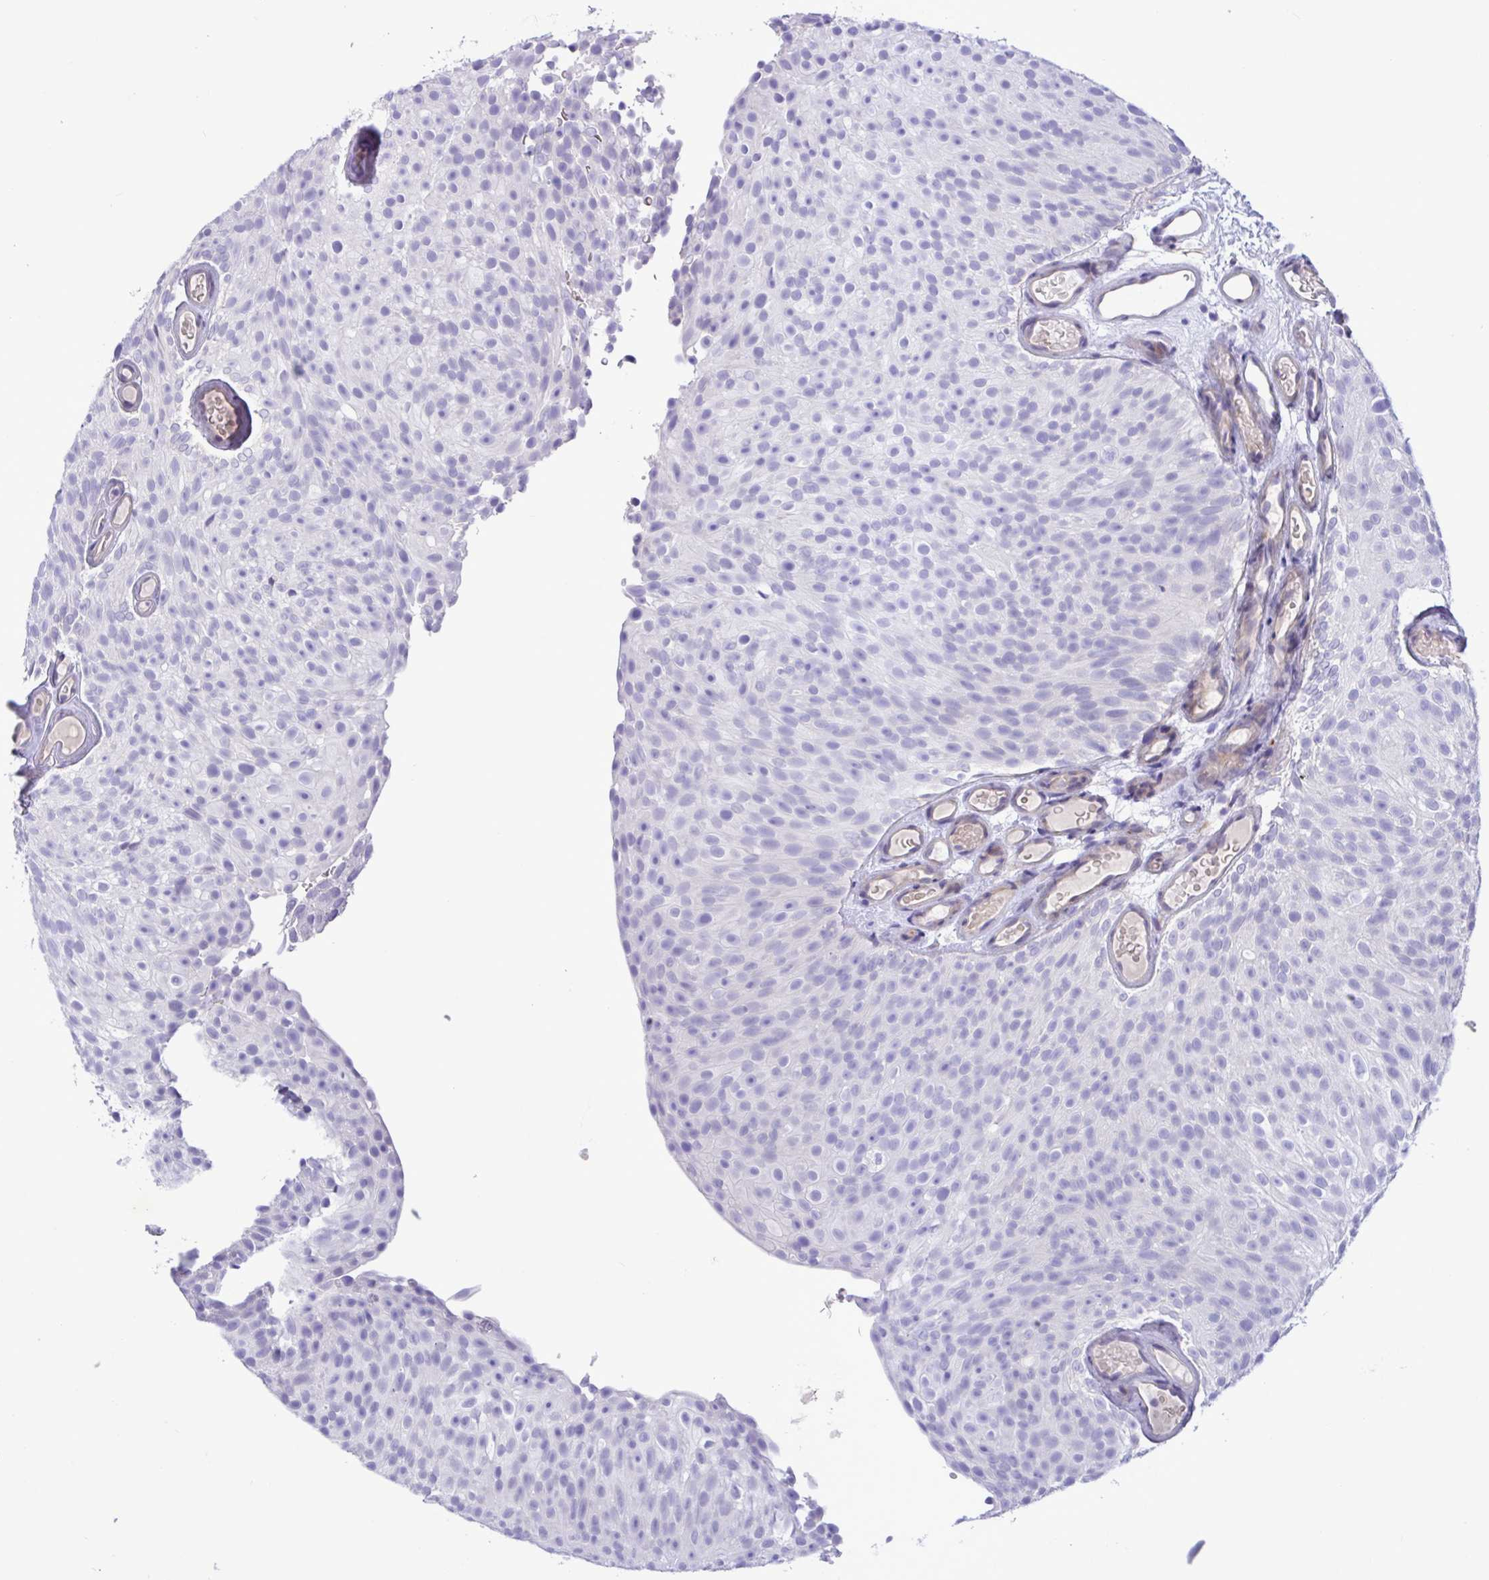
{"staining": {"intensity": "negative", "quantity": "none", "location": "none"}, "tissue": "urothelial cancer", "cell_type": "Tumor cells", "image_type": "cancer", "snomed": [{"axis": "morphology", "description": "Urothelial carcinoma, Low grade"}, {"axis": "topography", "description": "Urinary bladder"}], "caption": "The image reveals no staining of tumor cells in urothelial cancer. (Brightfield microscopy of DAB immunohistochemistry at high magnification).", "gene": "FAM86B1", "patient": {"sex": "male", "age": 78}}